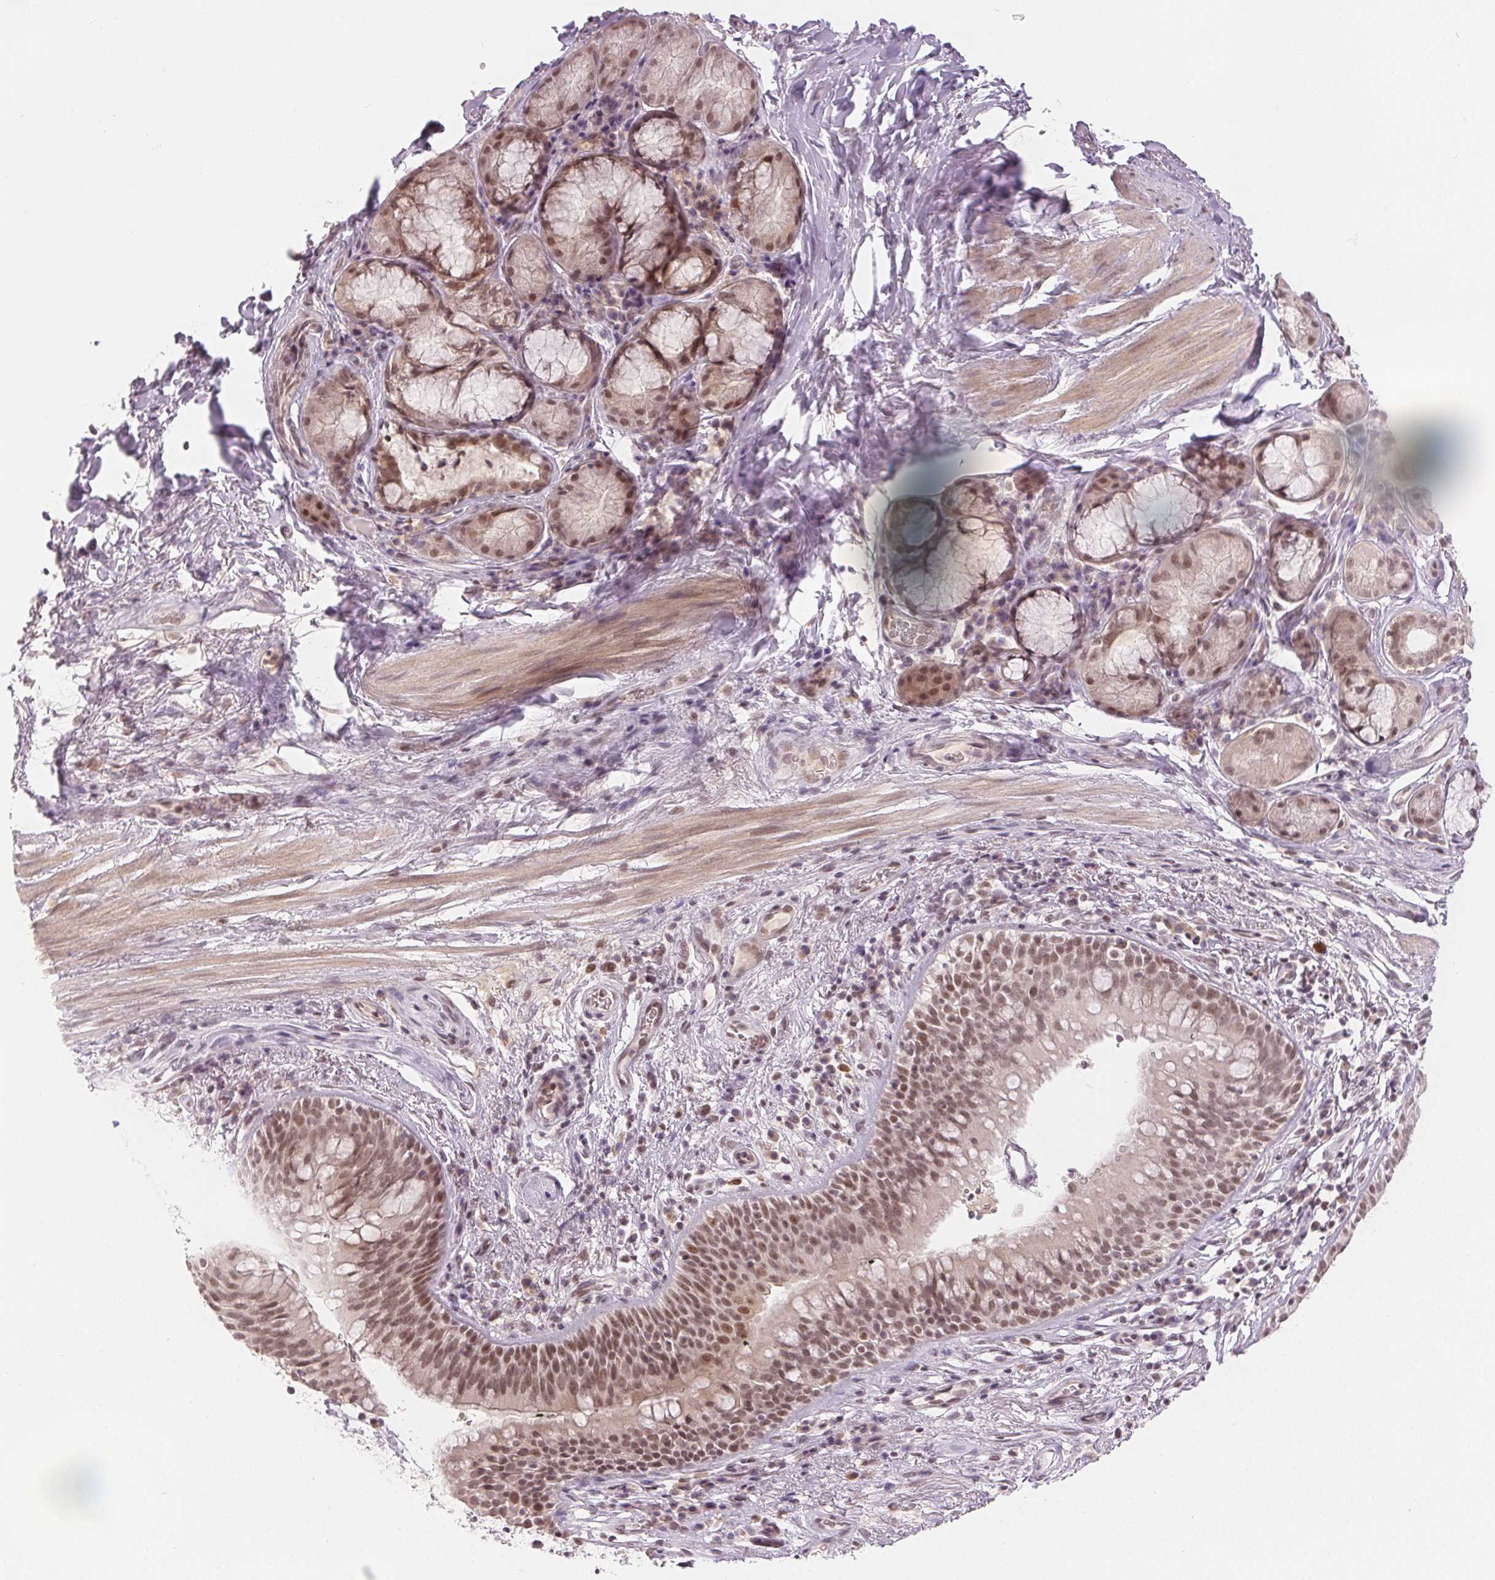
{"staining": {"intensity": "moderate", "quantity": ">75%", "location": "nuclear"}, "tissue": "bronchus", "cell_type": "Respiratory epithelial cells", "image_type": "normal", "snomed": [{"axis": "morphology", "description": "Normal tissue, NOS"}, {"axis": "topography", "description": "Cartilage tissue"}, {"axis": "topography", "description": "Bronchus"}], "caption": "Protein analysis of unremarkable bronchus reveals moderate nuclear positivity in approximately >75% of respiratory epithelial cells.", "gene": "DEK", "patient": {"sex": "male", "age": 58}}